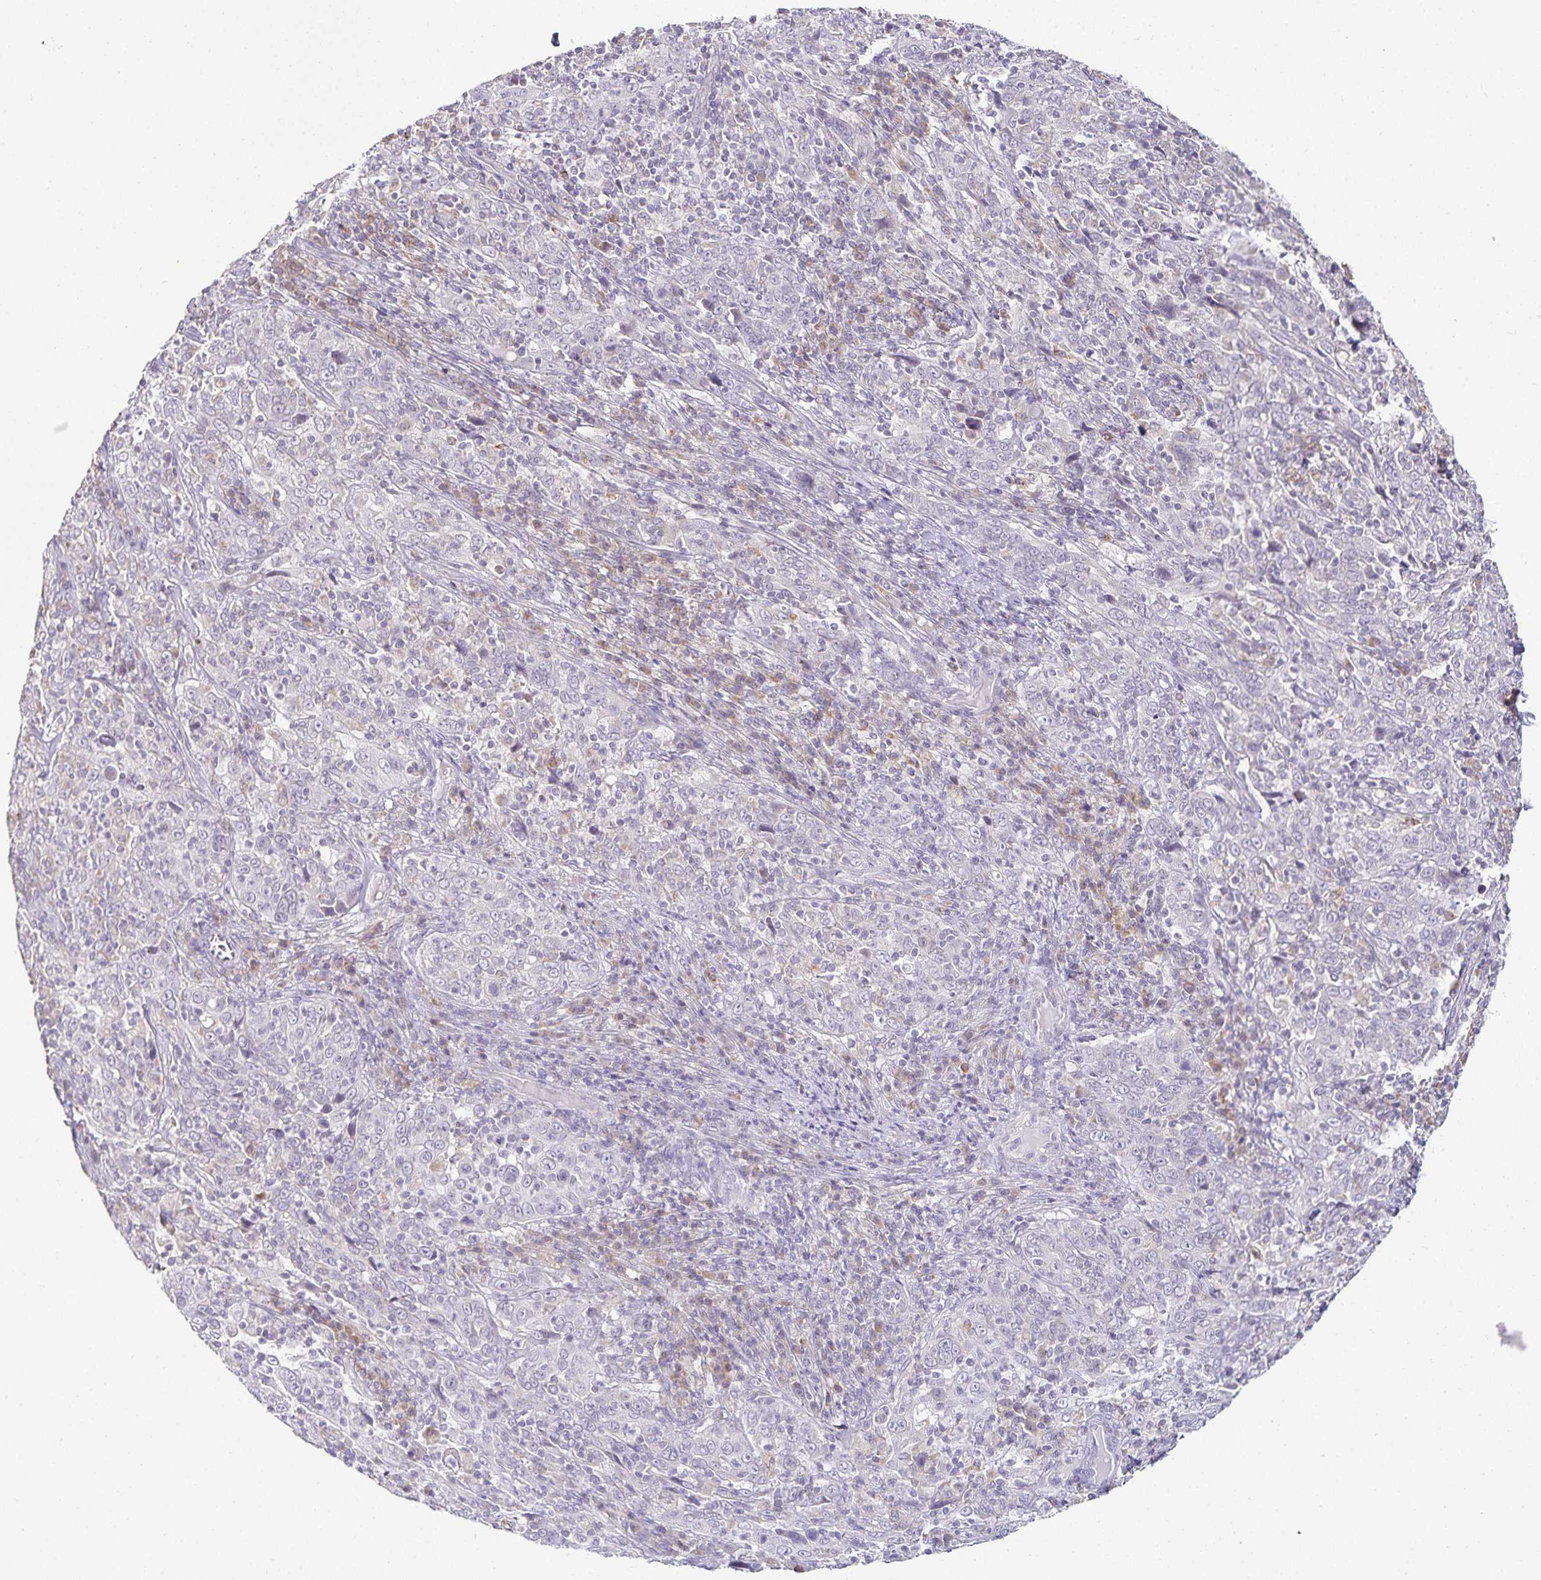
{"staining": {"intensity": "negative", "quantity": "none", "location": "none"}, "tissue": "cervical cancer", "cell_type": "Tumor cells", "image_type": "cancer", "snomed": [{"axis": "morphology", "description": "Squamous cell carcinoma, NOS"}, {"axis": "topography", "description": "Cervix"}], "caption": "Immunohistochemical staining of squamous cell carcinoma (cervical) exhibits no significant positivity in tumor cells. The staining is performed using DAB (3,3'-diaminobenzidine) brown chromogen with nuclei counter-stained in using hematoxylin.", "gene": "GP2", "patient": {"sex": "female", "age": 46}}